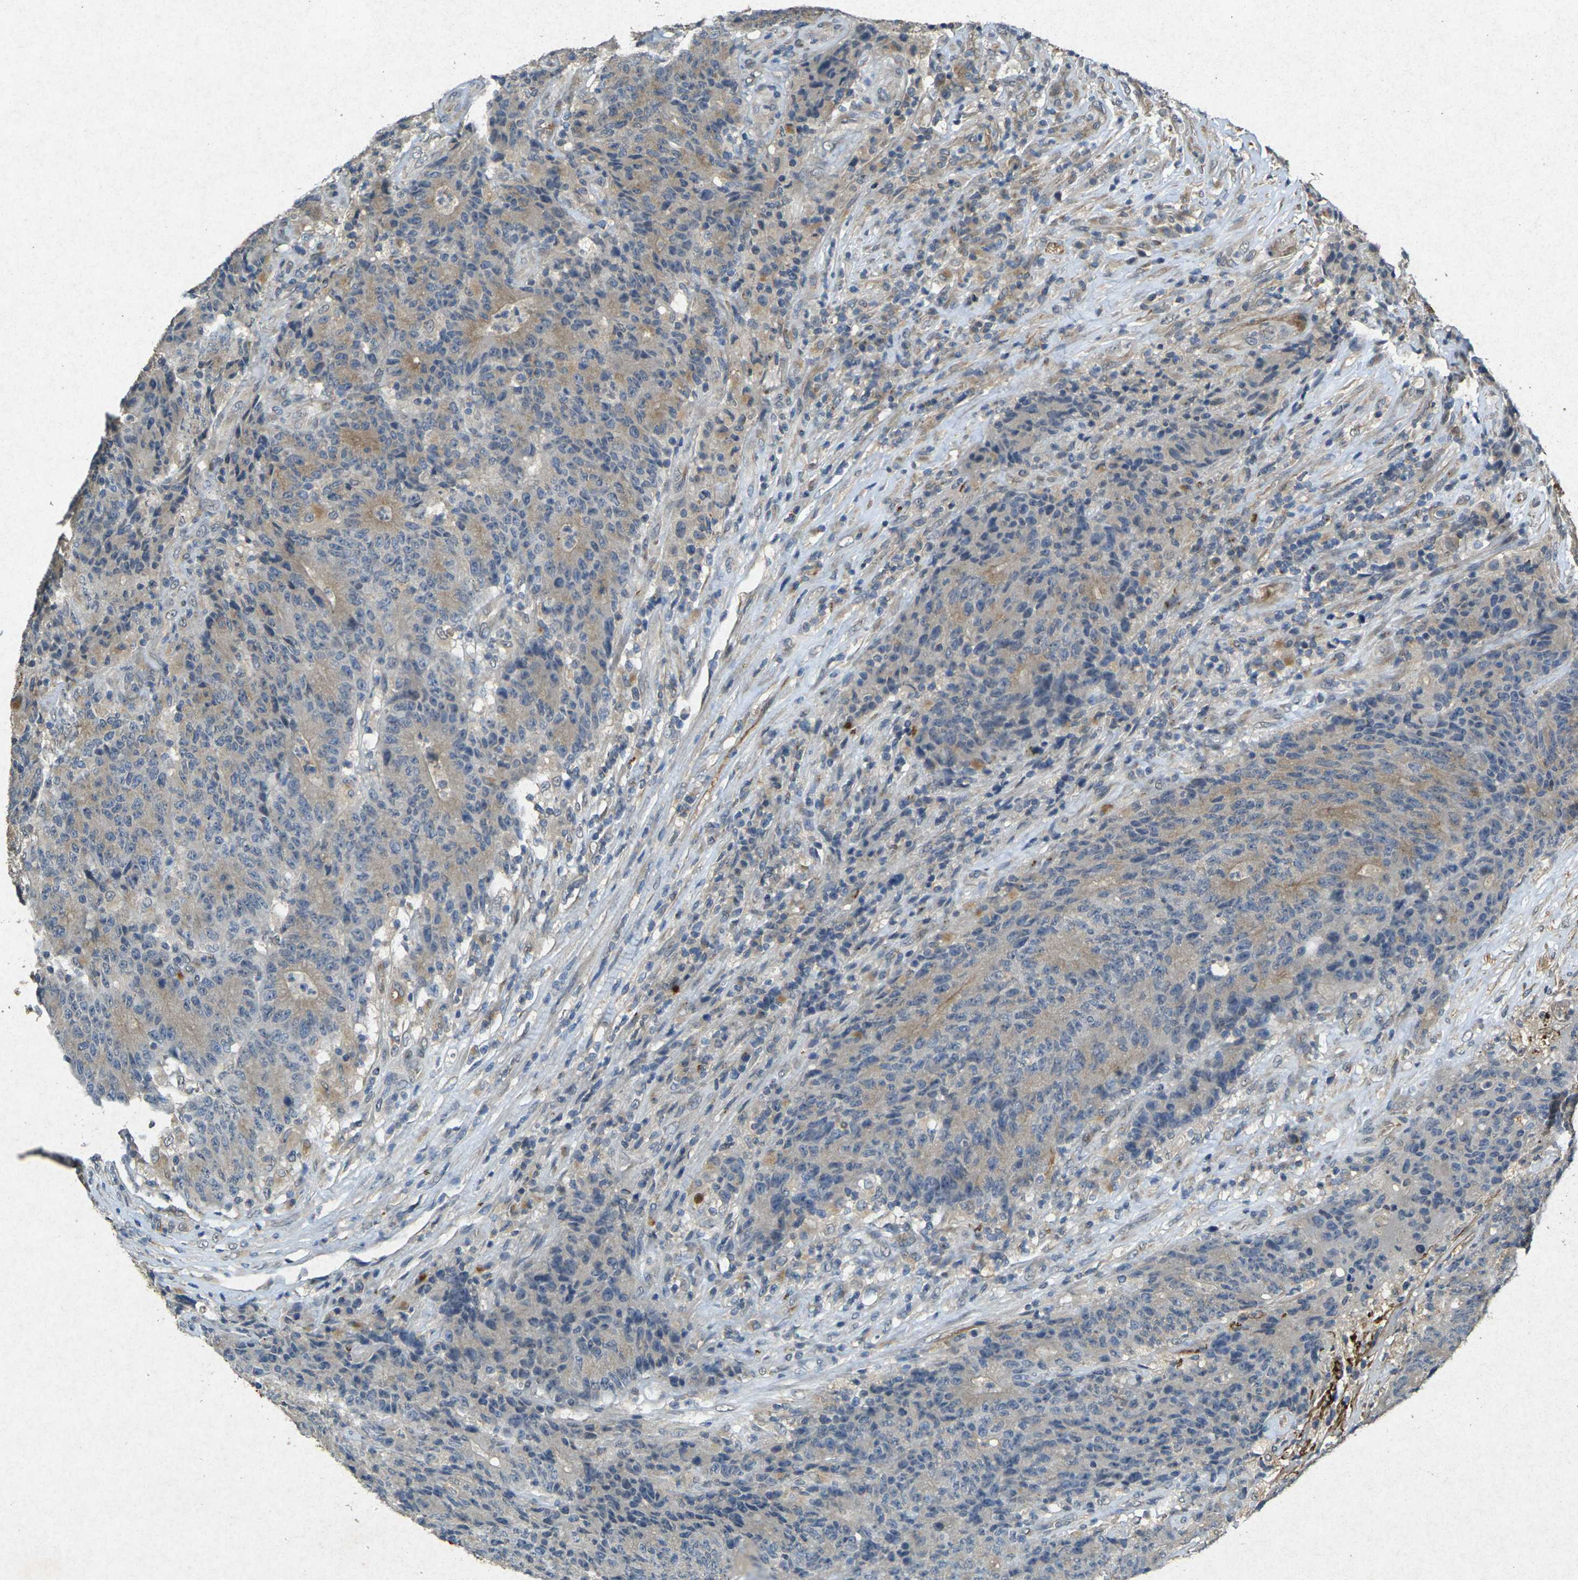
{"staining": {"intensity": "moderate", "quantity": ">75%", "location": "cytoplasmic/membranous"}, "tissue": "colorectal cancer", "cell_type": "Tumor cells", "image_type": "cancer", "snomed": [{"axis": "morphology", "description": "Normal tissue, NOS"}, {"axis": "morphology", "description": "Adenocarcinoma, NOS"}, {"axis": "topography", "description": "Colon"}], "caption": "This photomicrograph shows colorectal cancer stained with immunohistochemistry to label a protein in brown. The cytoplasmic/membranous of tumor cells show moderate positivity for the protein. Nuclei are counter-stained blue.", "gene": "RGMA", "patient": {"sex": "female", "age": 75}}